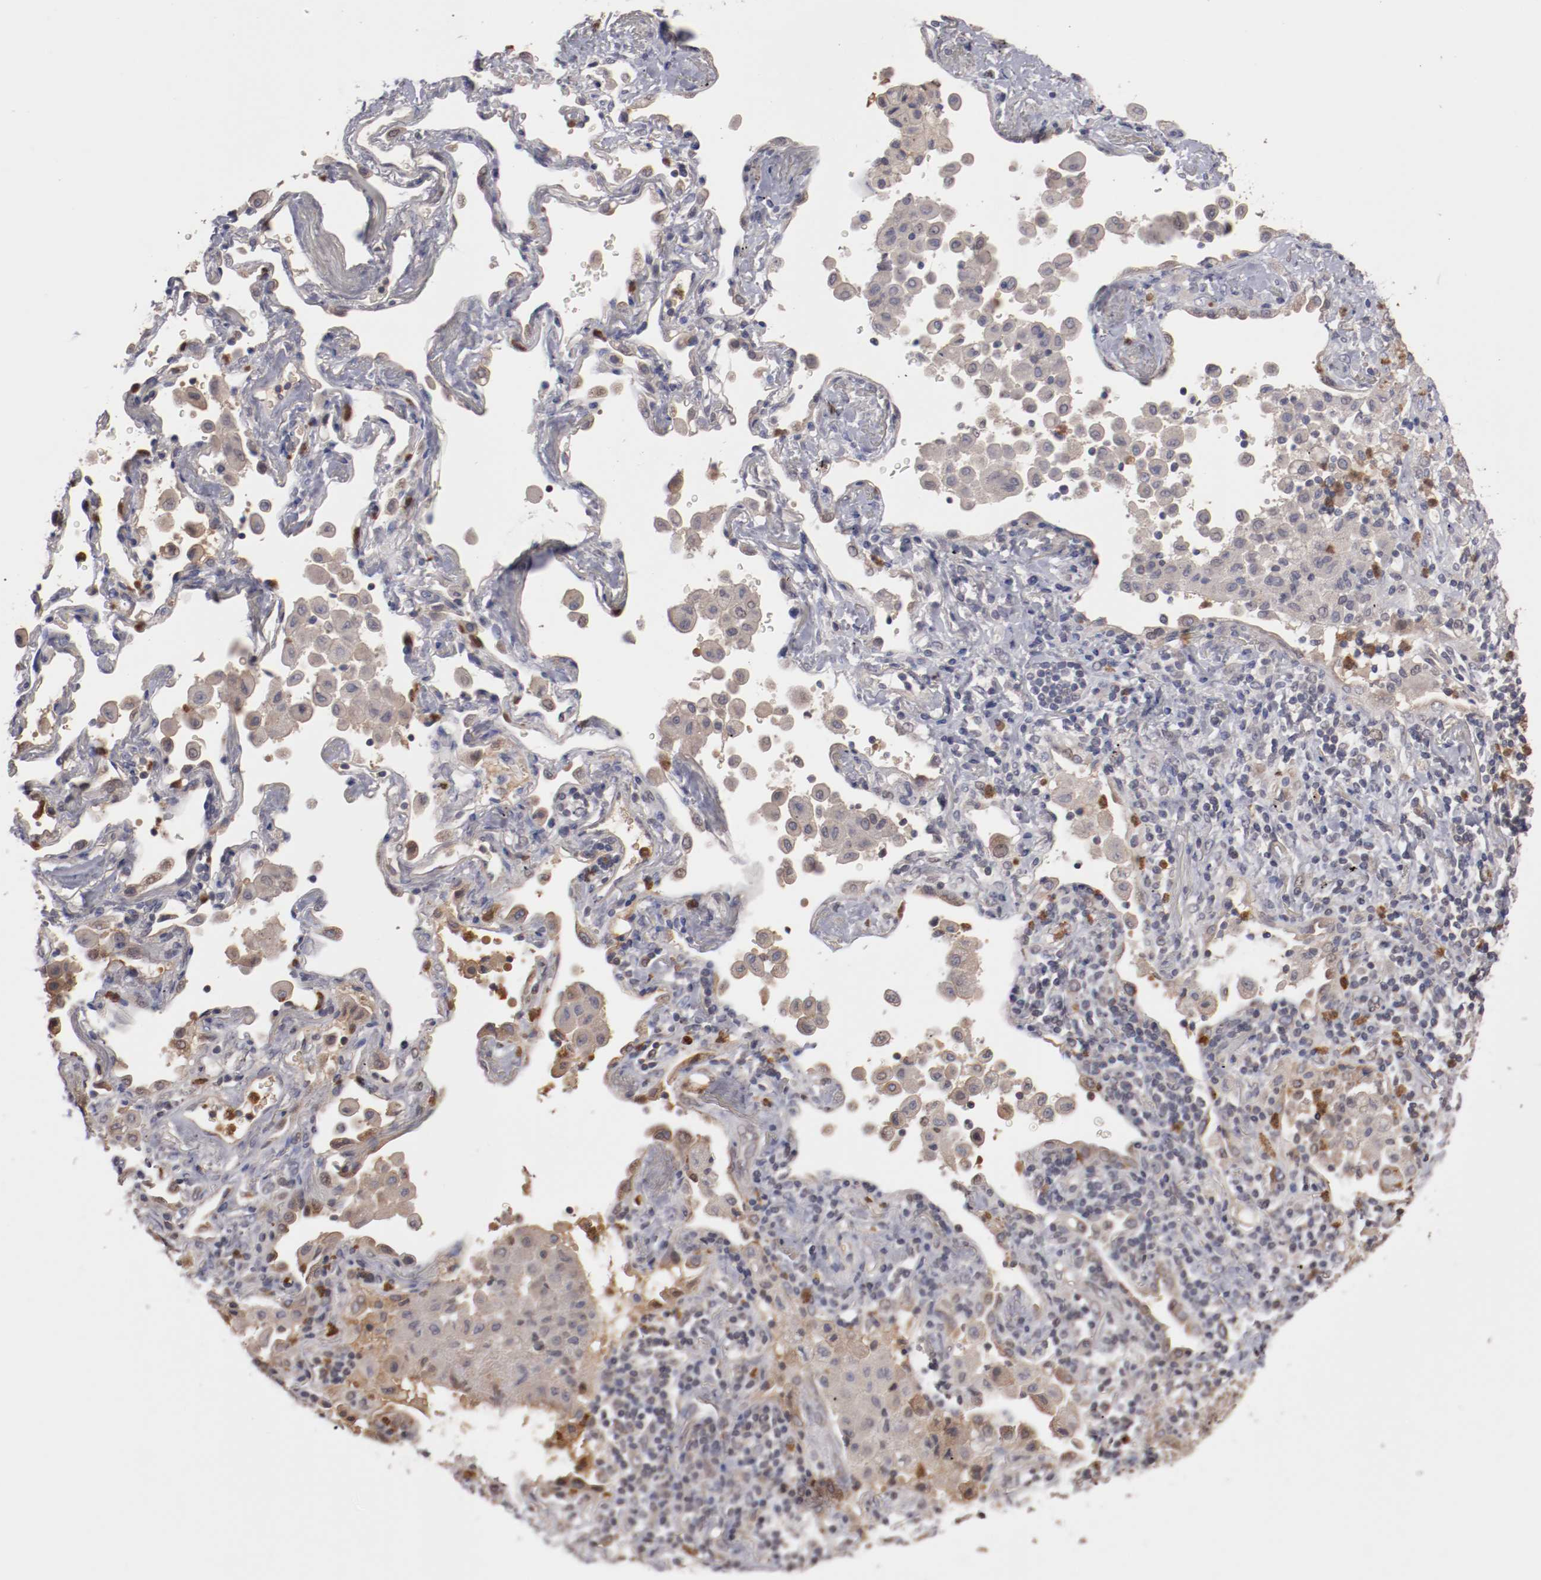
{"staining": {"intensity": "weak", "quantity": ">75%", "location": "cytoplasmic/membranous"}, "tissue": "lung cancer", "cell_type": "Tumor cells", "image_type": "cancer", "snomed": [{"axis": "morphology", "description": "Squamous cell carcinoma, NOS"}, {"axis": "topography", "description": "Lung"}], "caption": "Lung cancer (squamous cell carcinoma) was stained to show a protein in brown. There is low levels of weak cytoplasmic/membranous expression in approximately >75% of tumor cells.", "gene": "SERPINA7", "patient": {"sex": "female", "age": 67}}